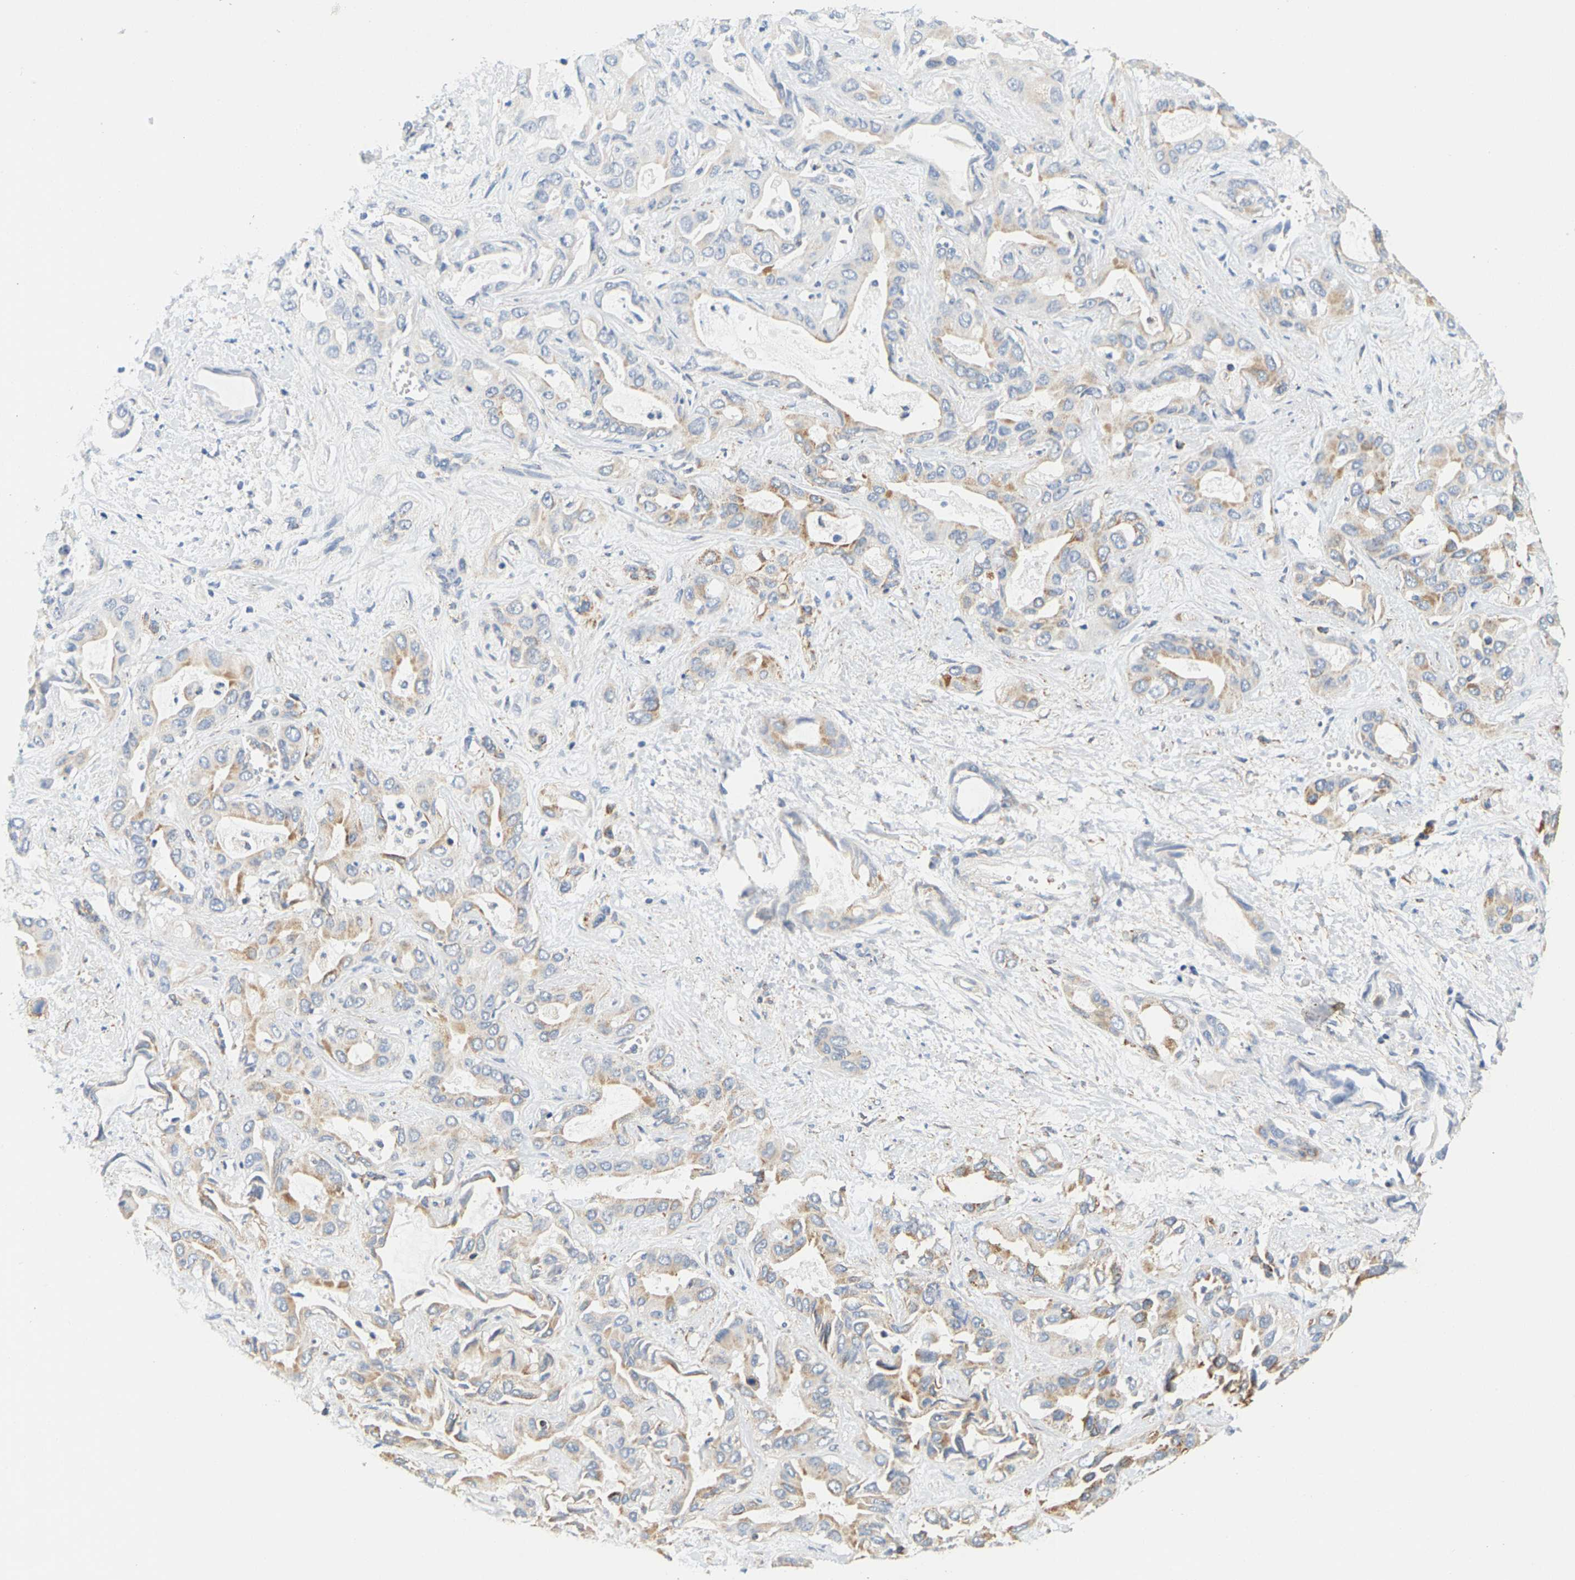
{"staining": {"intensity": "moderate", "quantity": "25%-75%", "location": "cytoplasmic/membranous"}, "tissue": "liver cancer", "cell_type": "Tumor cells", "image_type": "cancer", "snomed": [{"axis": "morphology", "description": "Cholangiocarcinoma"}, {"axis": "topography", "description": "Liver"}], "caption": "Protein staining of cholangiocarcinoma (liver) tissue shows moderate cytoplasmic/membranous staining in approximately 25%-75% of tumor cells. The staining is performed using DAB brown chromogen to label protein expression. The nuclei are counter-stained blue using hematoxylin.", "gene": "SHMT2", "patient": {"sex": "female", "age": 52}}